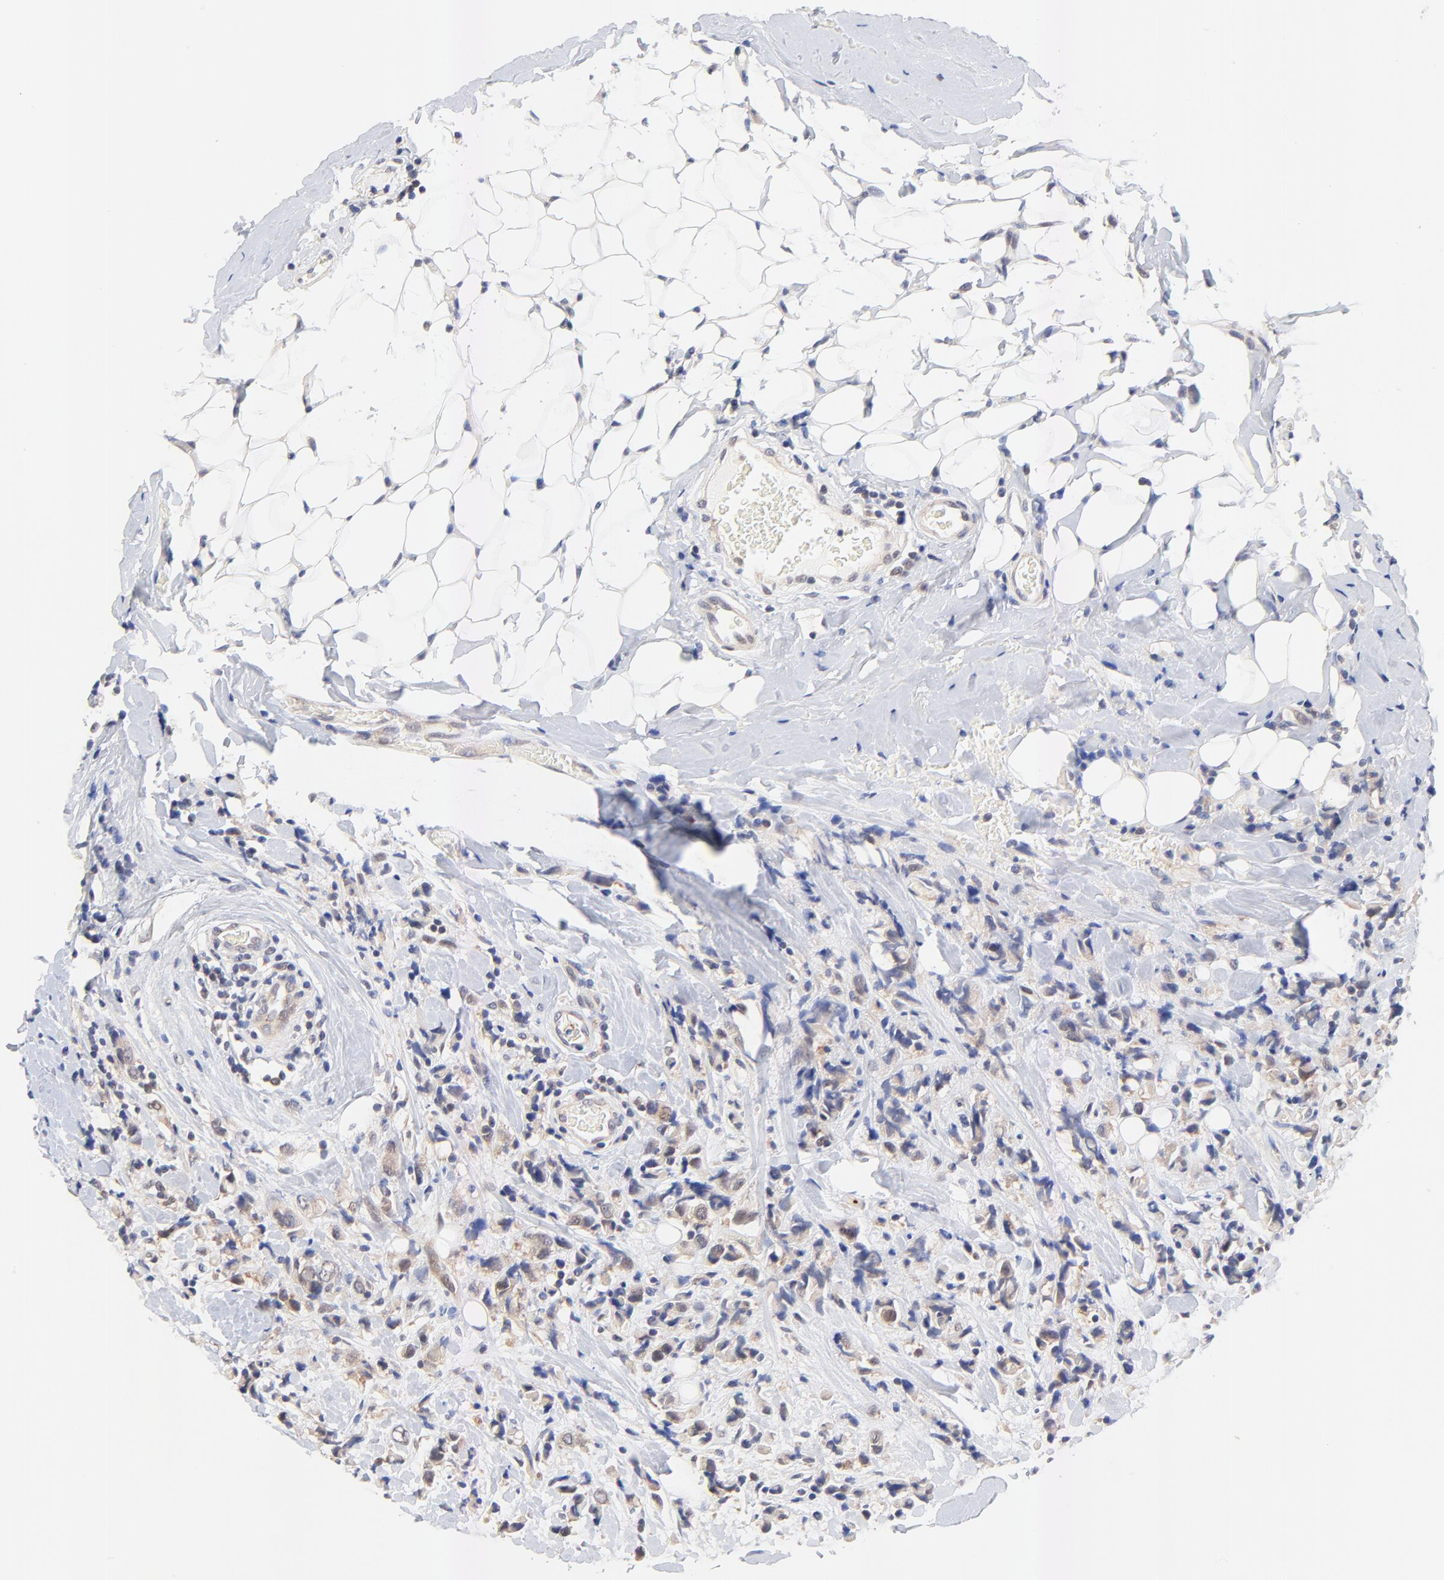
{"staining": {"intensity": "moderate", "quantity": ">75%", "location": "cytoplasmic/membranous"}, "tissue": "breast cancer", "cell_type": "Tumor cells", "image_type": "cancer", "snomed": [{"axis": "morphology", "description": "Lobular carcinoma"}, {"axis": "topography", "description": "Breast"}], "caption": "The histopathology image reveals immunohistochemical staining of lobular carcinoma (breast). There is moderate cytoplasmic/membranous staining is seen in approximately >75% of tumor cells. The staining was performed using DAB to visualize the protein expression in brown, while the nuclei were stained in blue with hematoxylin (Magnification: 20x).", "gene": "TXNL1", "patient": {"sex": "female", "age": 57}}